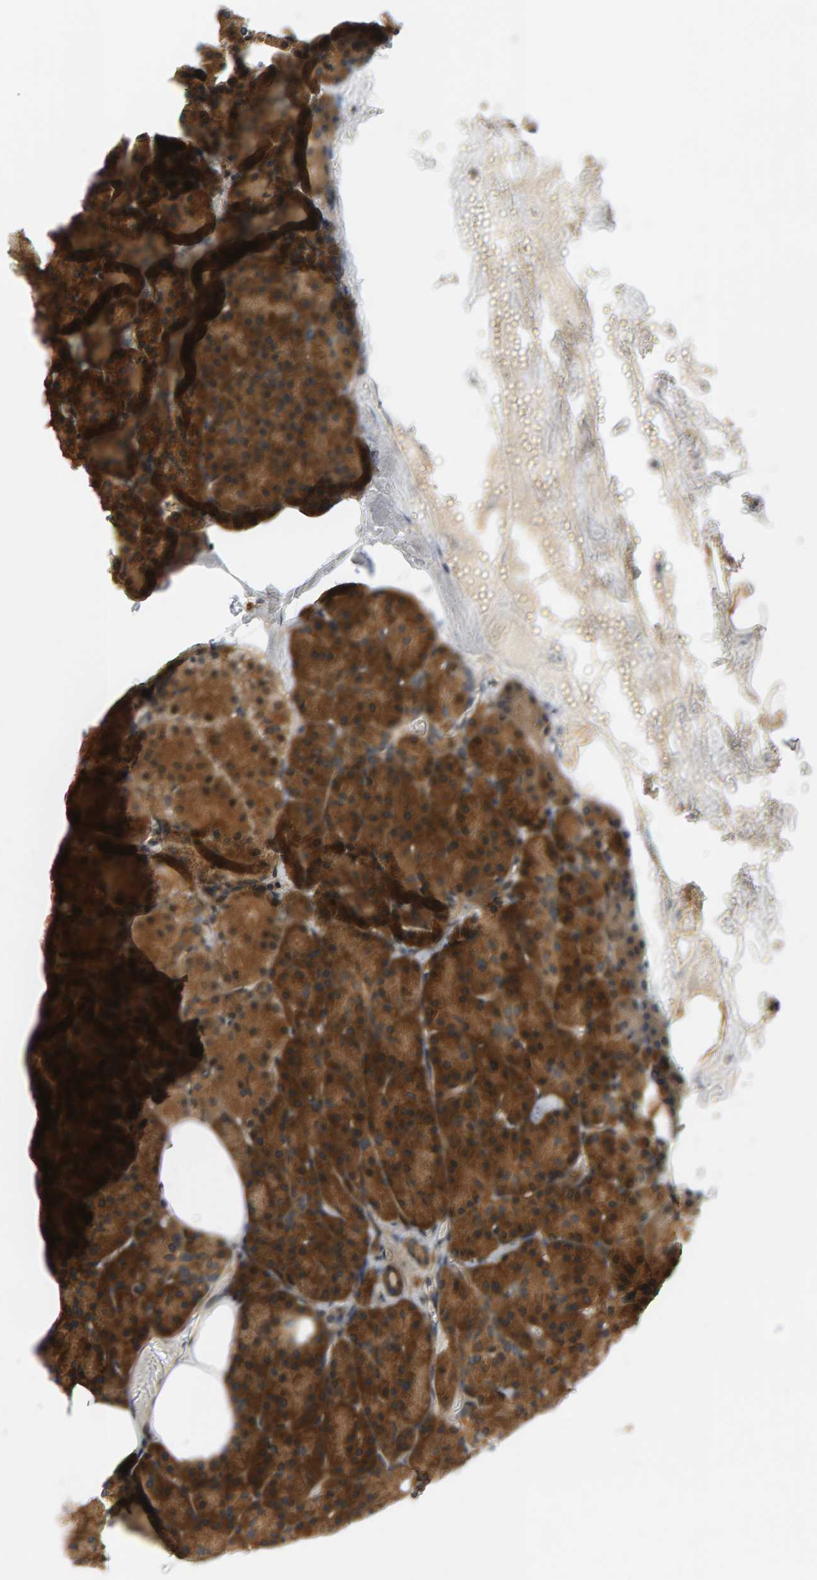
{"staining": {"intensity": "strong", "quantity": ">75%", "location": "cytoplasmic/membranous"}, "tissue": "pancreas", "cell_type": "Exocrine glandular cells", "image_type": "normal", "snomed": [{"axis": "morphology", "description": "Normal tissue, NOS"}, {"axis": "morphology", "description": "Carcinoid, malignant, NOS"}, {"axis": "topography", "description": "Pancreas"}], "caption": "There is high levels of strong cytoplasmic/membranous staining in exocrine glandular cells of benign pancreas, as demonstrated by immunohistochemical staining (brown color).", "gene": "BAHCC1", "patient": {"sex": "female", "age": 35}}